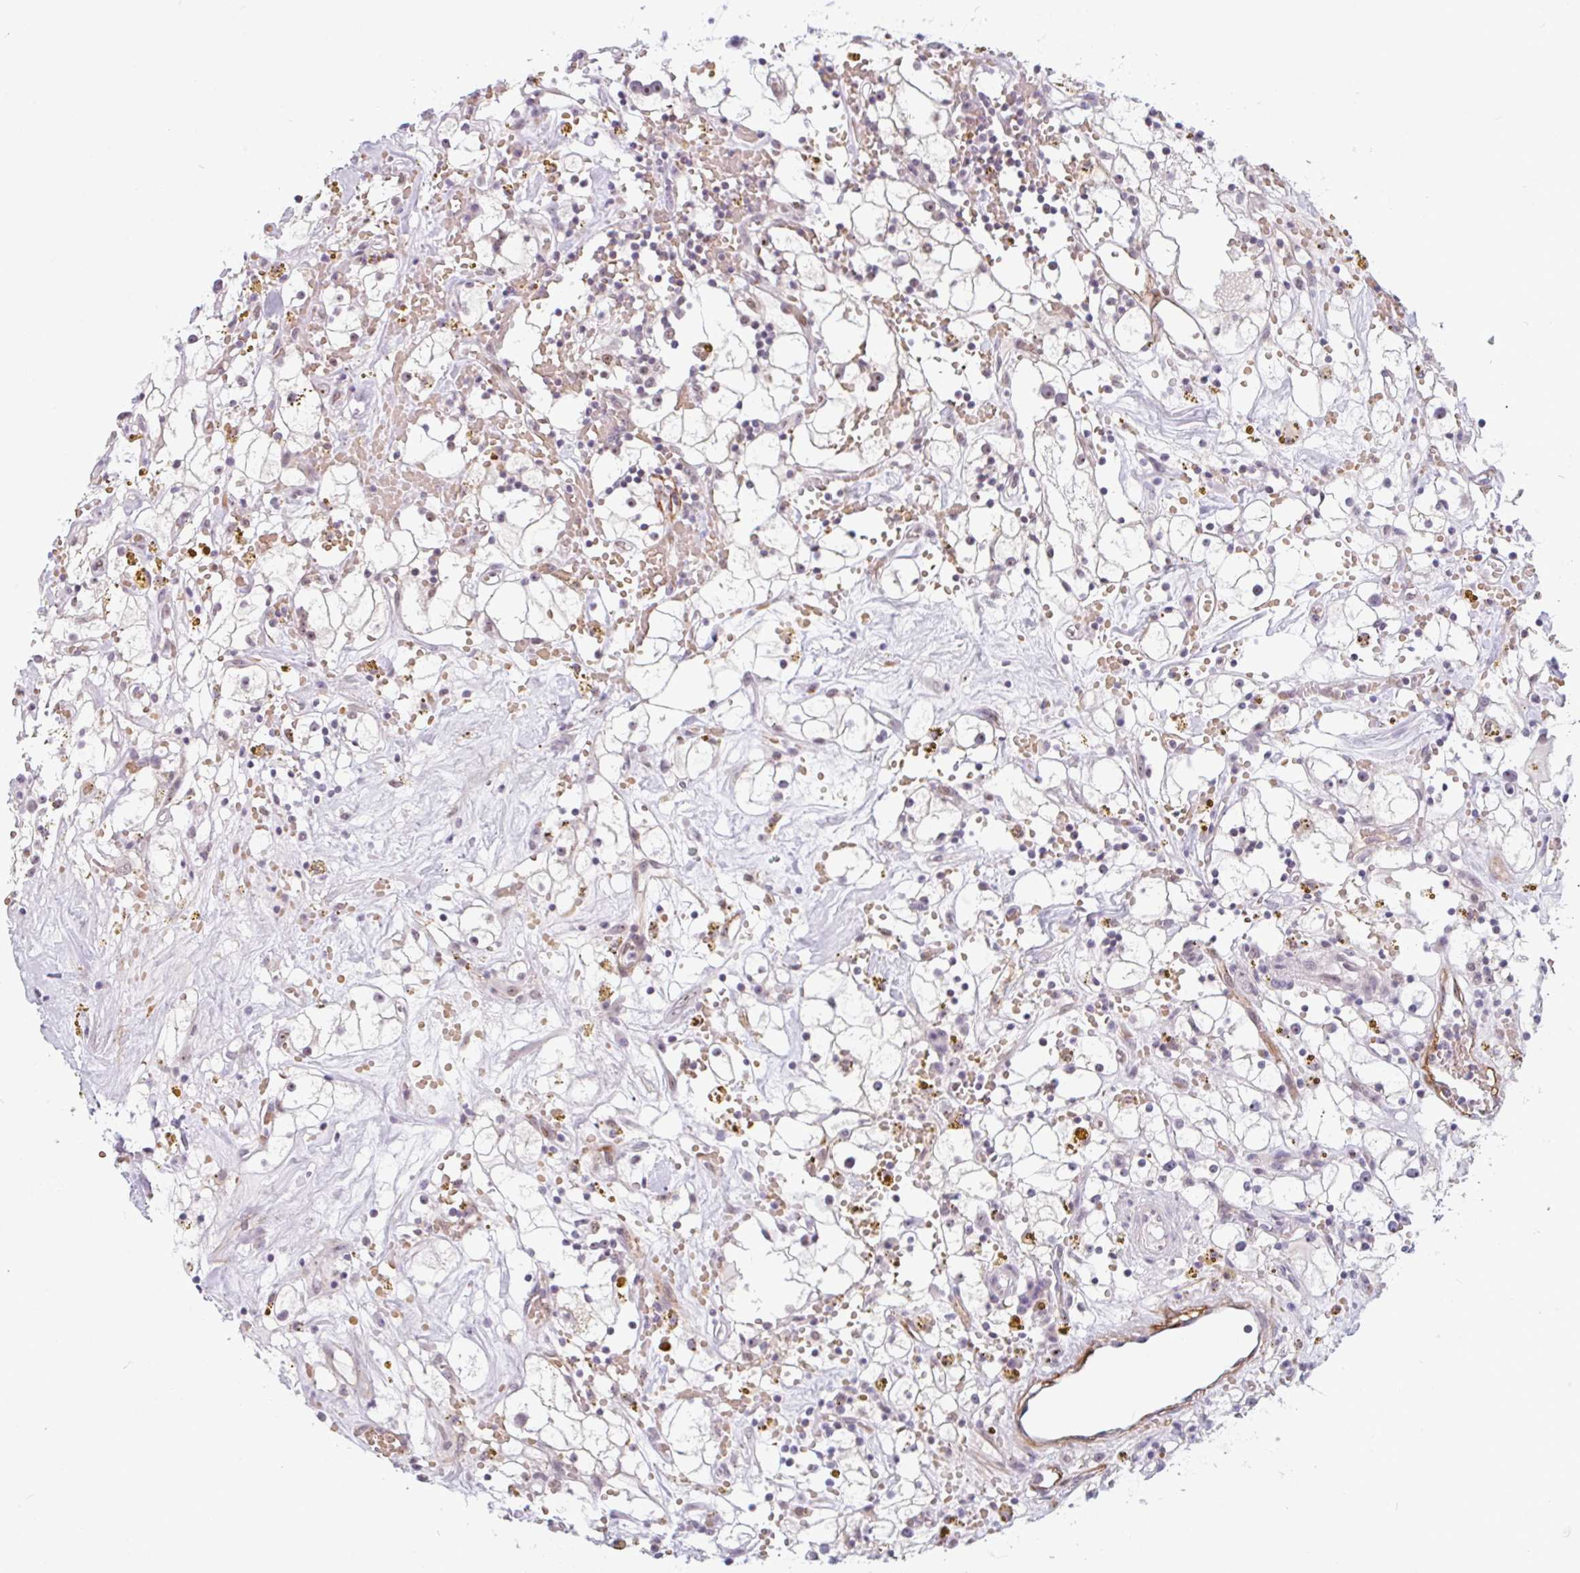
{"staining": {"intensity": "negative", "quantity": "none", "location": "none"}, "tissue": "renal cancer", "cell_type": "Tumor cells", "image_type": "cancer", "snomed": [{"axis": "morphology", "description": "Adenocarcinoma, NOS"}, {"axis": "topography", "description": "Kidney"}], "caption": "A micrograph of renal cancer (adenocarcinoma) stained for a protein exhibits no brown staining in tumor cells.", "gene": "TMEM119", "patient": {"sex": "male", "age": 56}}